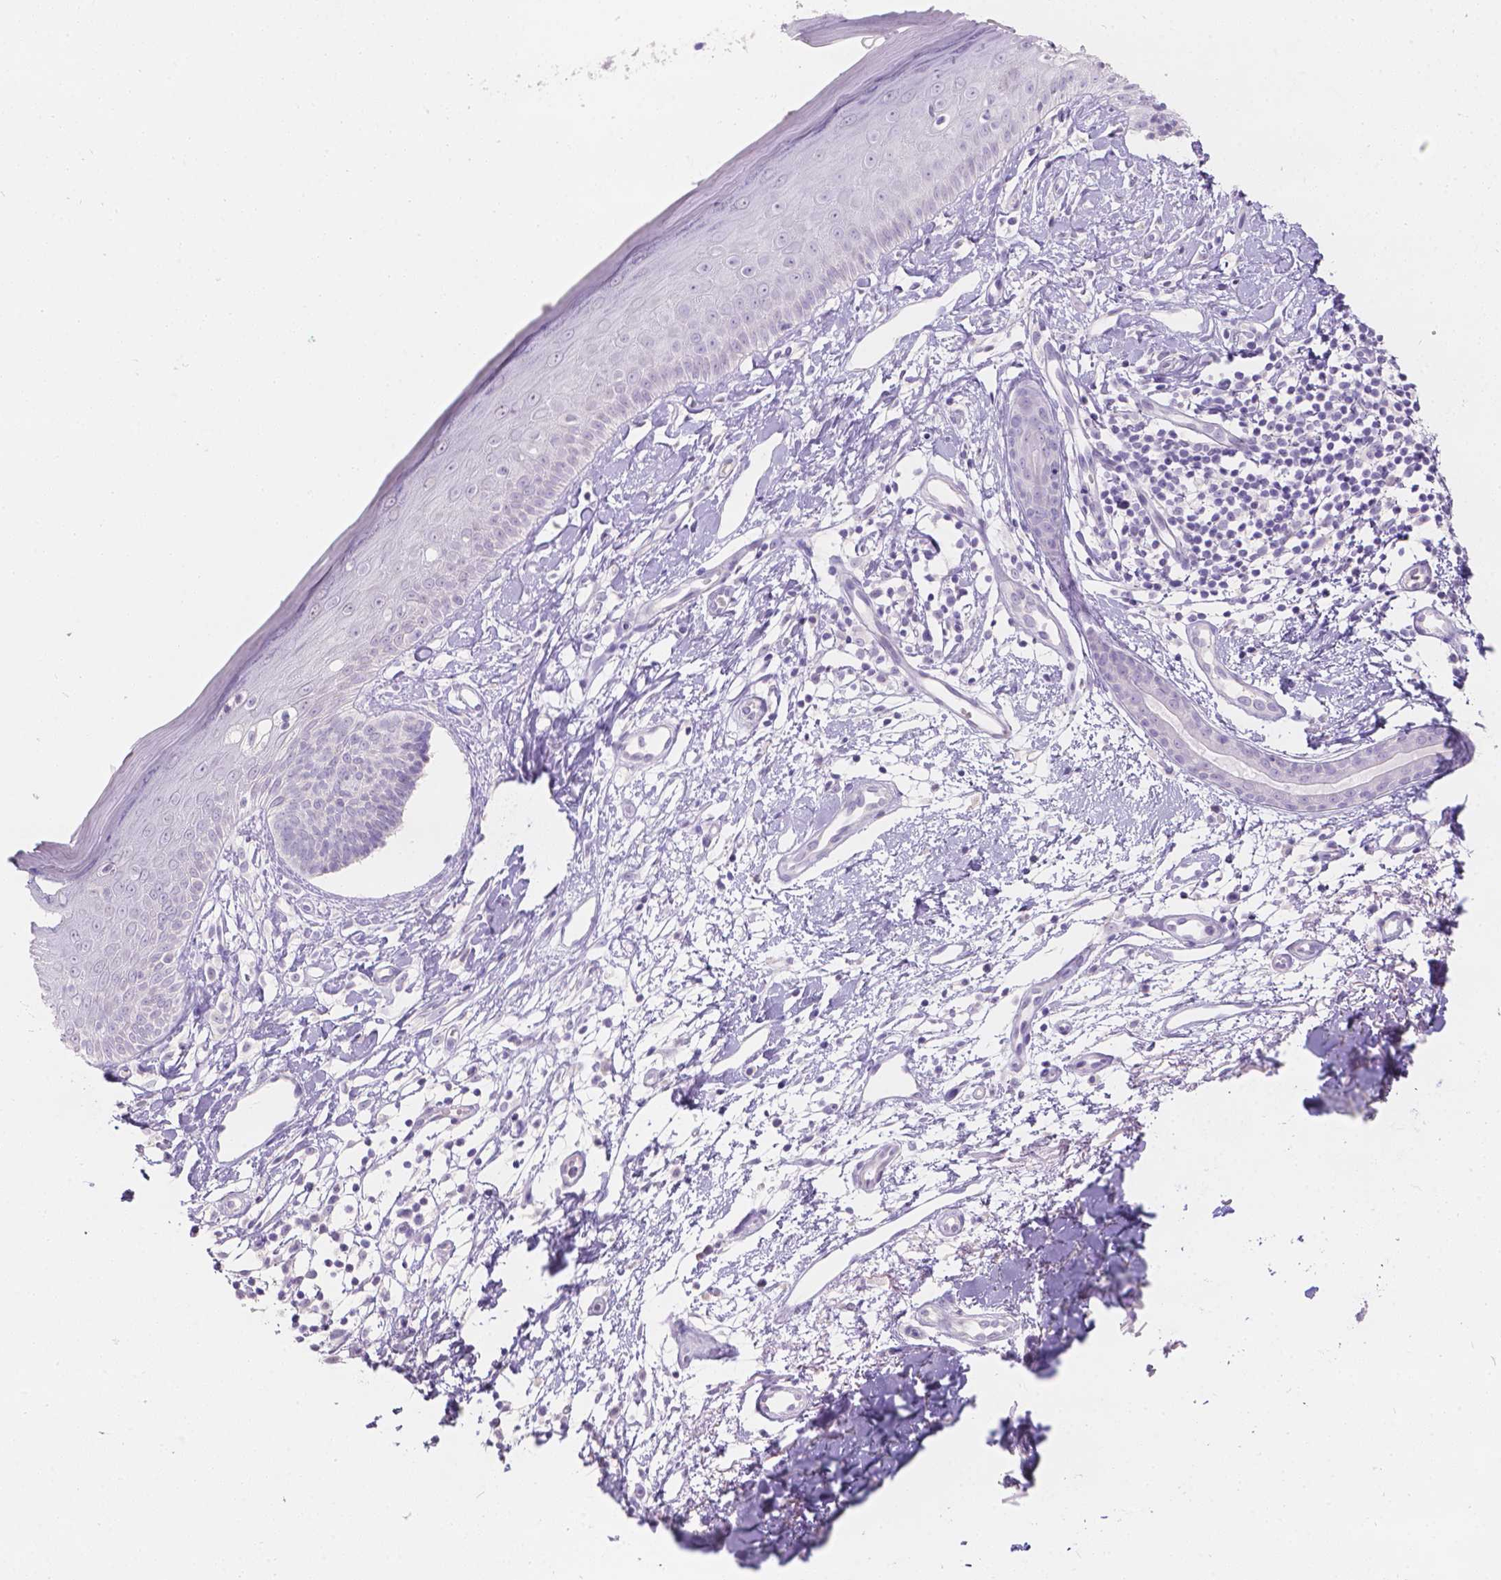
{"staining": {"intensity": "negative", "quantity": "none", "location": "none"}, "tissue": "skin cancer", "cell_type": "Tumor cells", "image_type": "cancer", "snomed": [{"axis": "morphology", "description": "Basal cell carcinoma"}, {"axis": "topography", "description": "Skin"}], "caption": "Skin cancer was stained to show a protein in brown. There is no significant positivity in tumor cells.", "gene": "HTN3", "patient": {"sex": "male", "age": 51}}